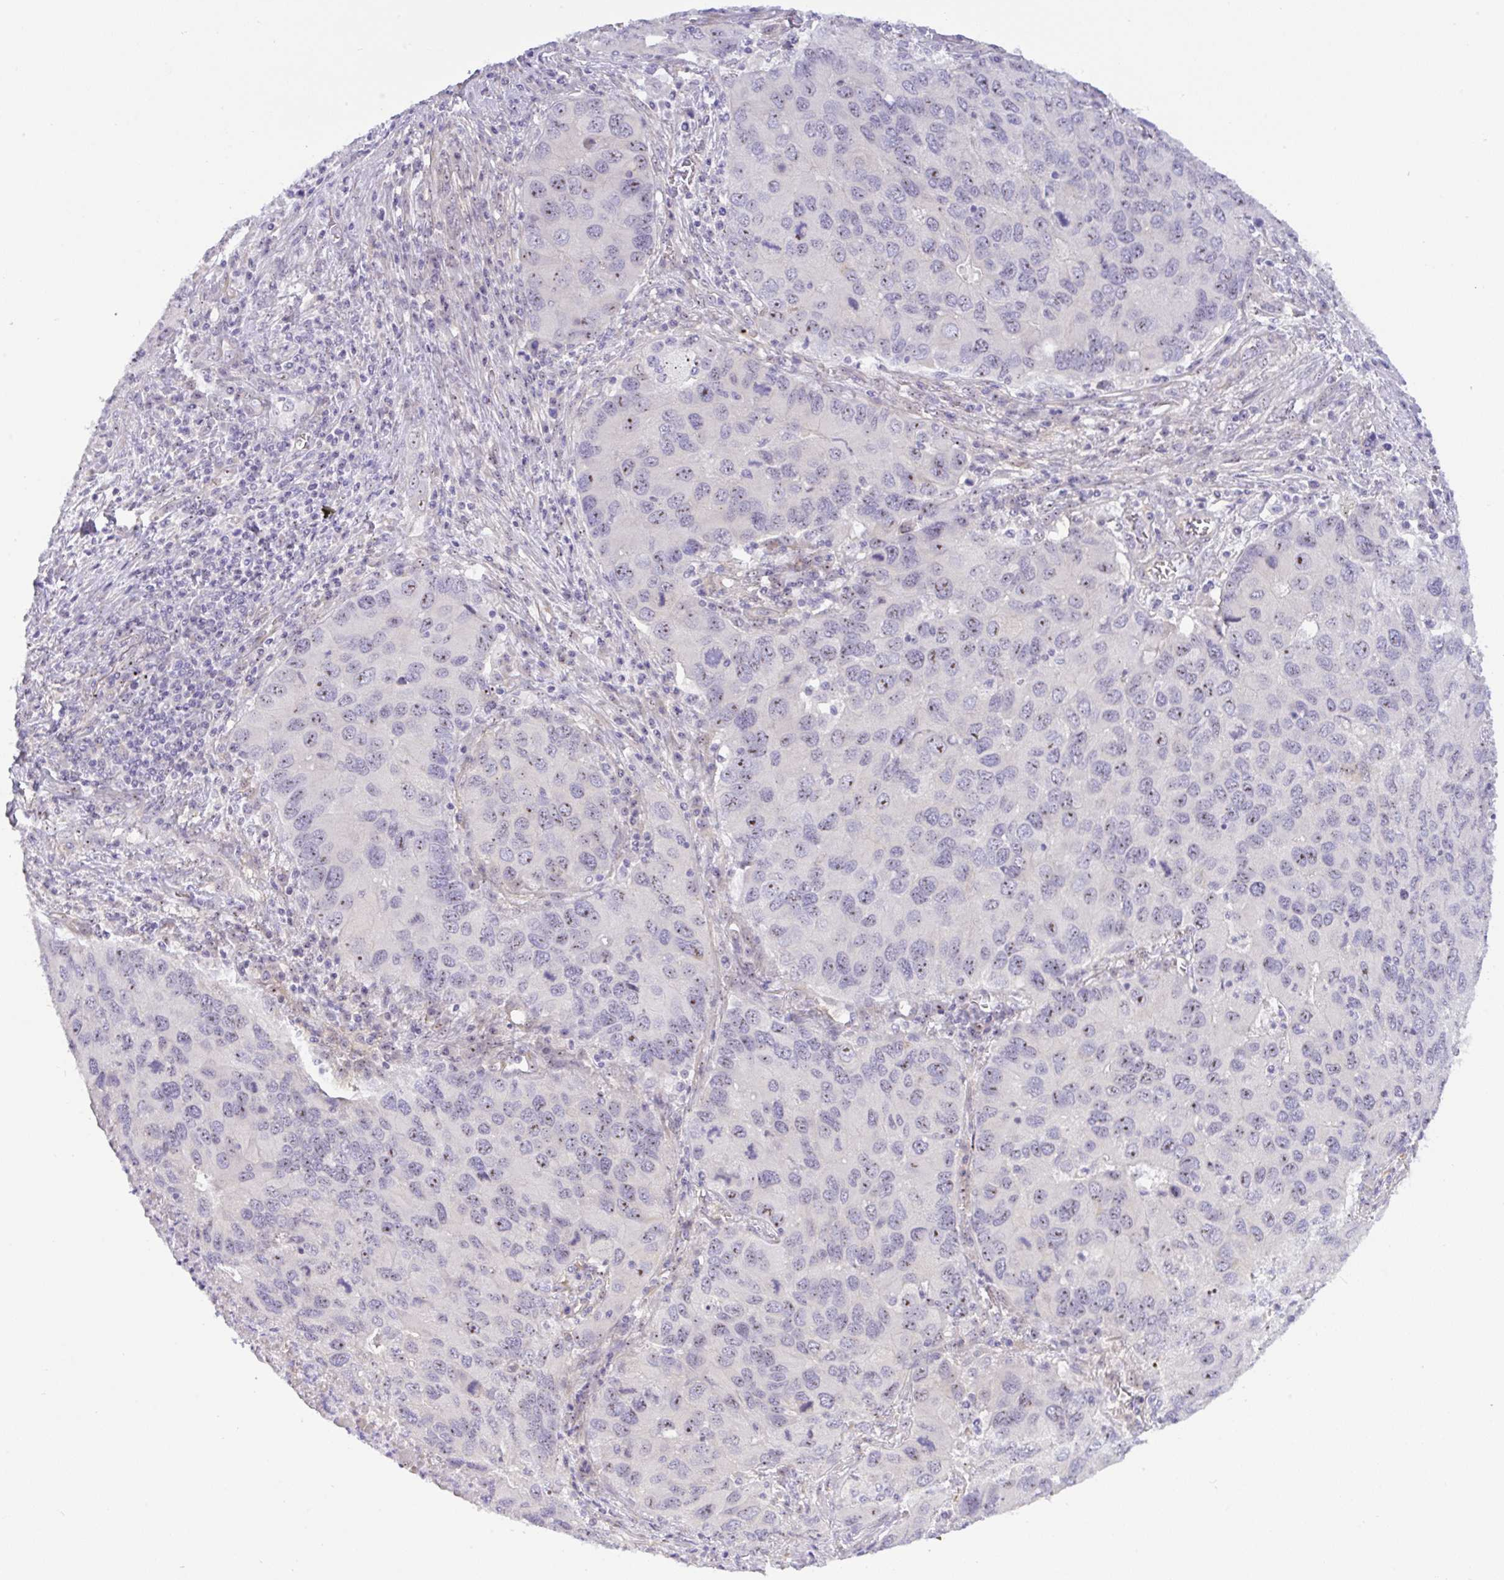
{"staining": {"intensity": "moderate", "quantity": "25%-75%", "location": "nuclear"}, "tissue": "lung cancer", "cell_type": "Tumor cells", "image_type": "cancer", "snomed": [{"axis": "morphology", "description": "Aneuploidy"}, {"axis": "morphology", "description": "Adenocarcinoma, NOS"}, {"axis": "topography", "description": "Lymph node"}, {"axis": "topography", "description": "Lung"}], "caption": "Immunohistochemical staining of human lung adenocarcinoma displays medium levels of moderate nuclear expression in about 25%-75% of tumor cells. The protein of interest is shown in brown color, while the nuclei are stained blue.", "gene": "MXRA8", "patient": {"sex": "female", "age": 74}}